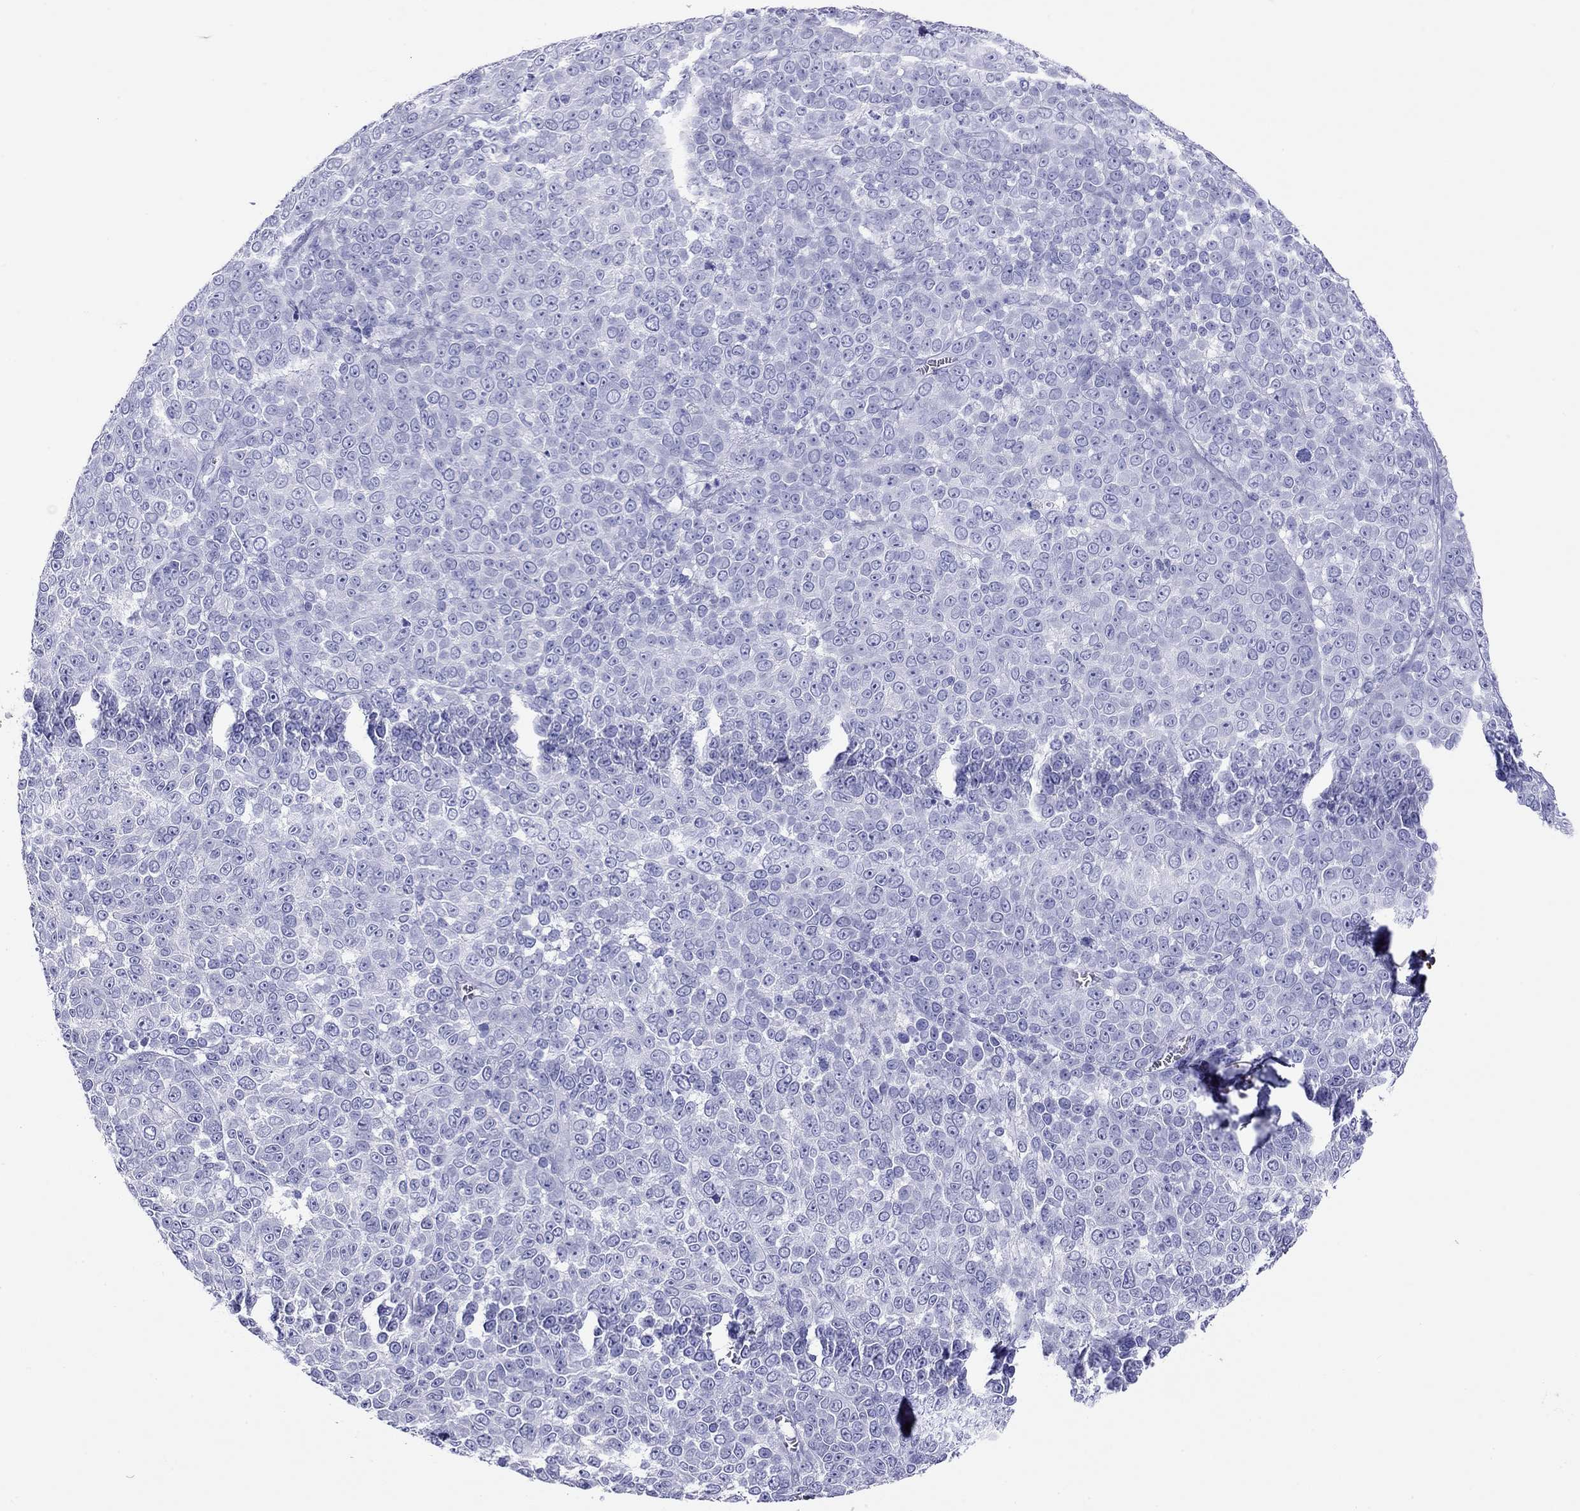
{"staining": {"intensity": "negative", "quantity": "none", "location": "none"}, "tissue": "melanoma", "cell_type": "Tumor cells", "image_type": "cancer", "snomed": [{"axis": "morphology", "description": "Malignant melanoma, NOS"}, {"axis": "topography", "description": "Skin"}], "caption": "Immunohistochemistry (IHC) image of human melanoma stained for a protein (brown), which demonstrates no positivity in tumor cells.", "gene": "PTPRN", "patient": {"sex": "female", "age": 95}}